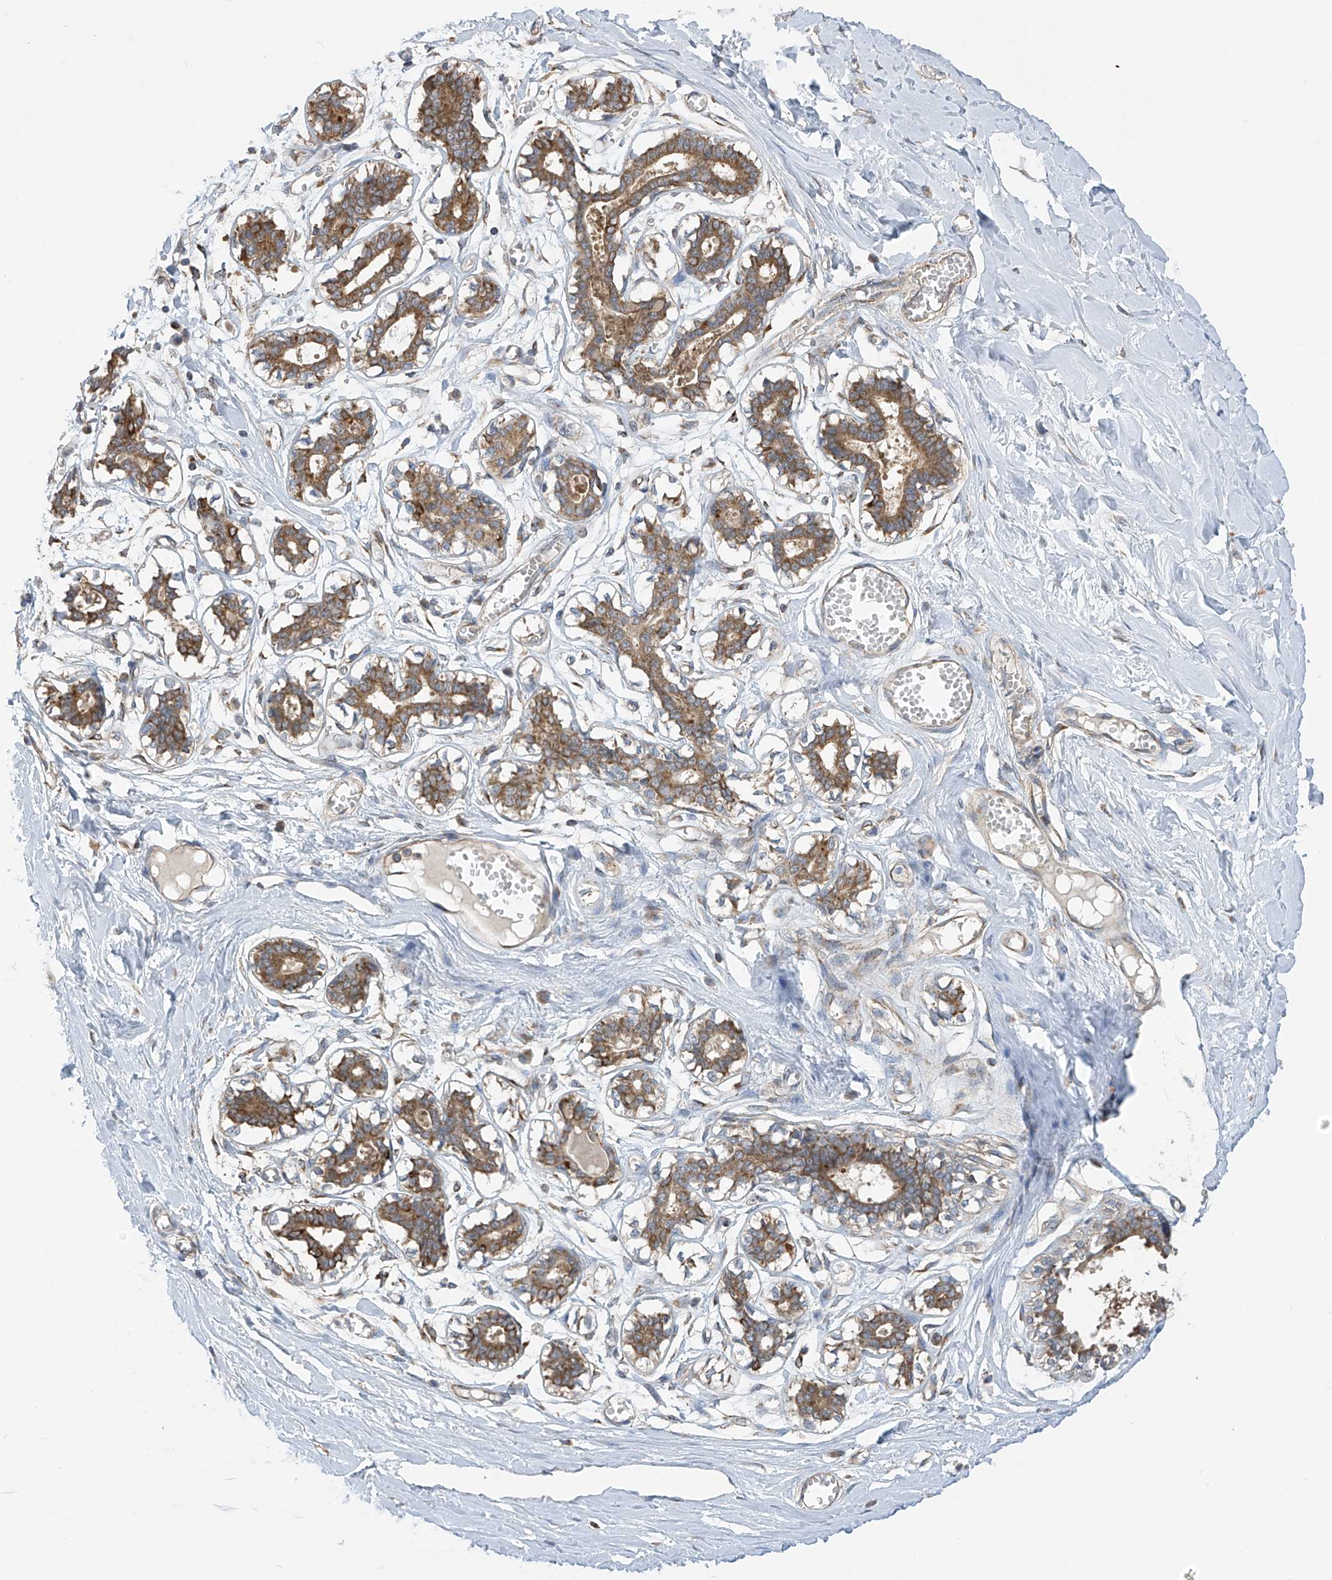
{"staining": {"intensity": "negative", "quantity": "none", "location": "none"}, "tissue": "breast", "cell_type": "Adipocytes", "image_type": "normal", "snomed": [{"axis": "morphology", "description": "Normal tissue, NOS"}, {"axis": "topography", "description": "Breast"}], "caption": "An immunohistochemistry micrograph of unremarkable breast is shown. There is no staining in adipocytes of breast.", "gene": "PNPT1", "patient": {"sex": "female", "age": 27}}